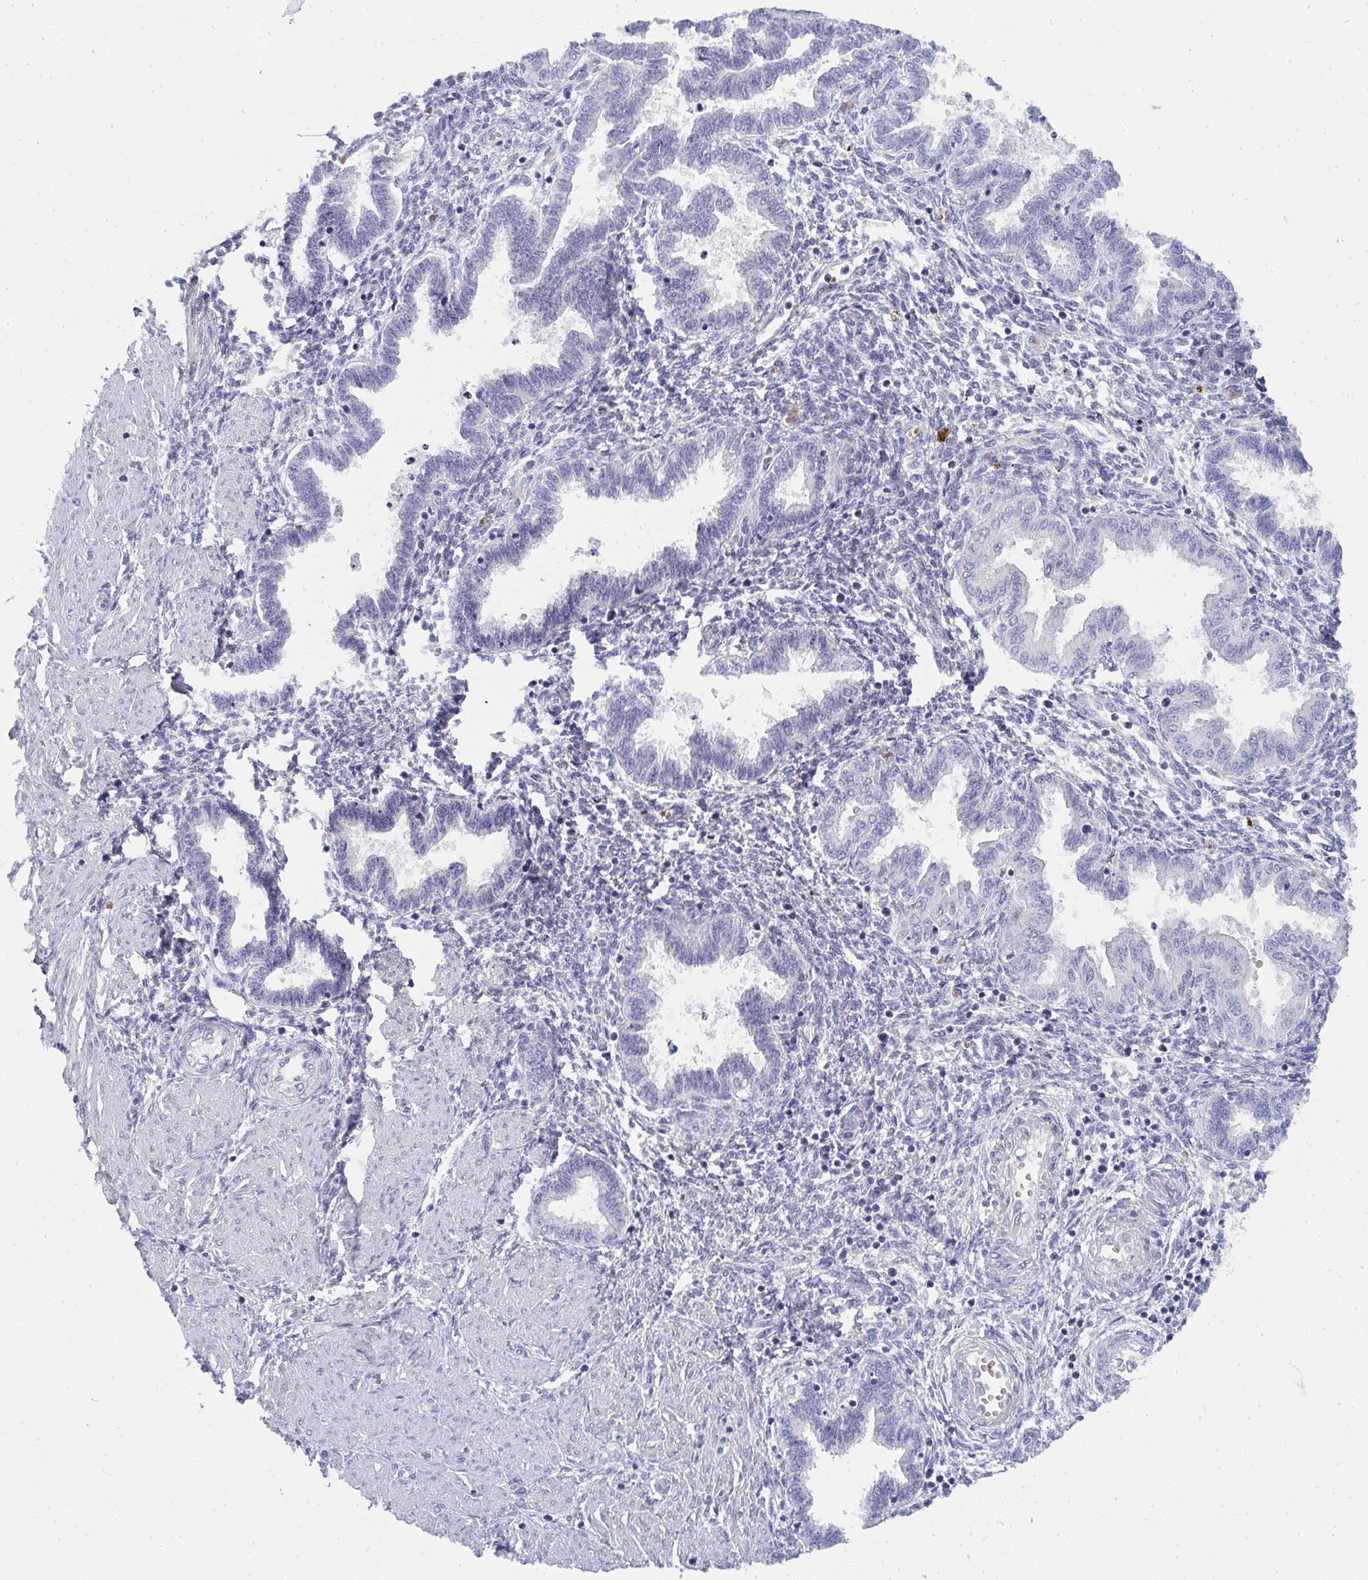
{"staining": {"intensity": "negative", "quantity": "none", "location": "none"}, "tissue": "endometrium", "cell_type": "Cells in endometrial stroma", "image_type": "normal", "snomed": [{"axis": "morphology", "description": "Normal tissue, NOS"}, {"axis": "topography", "description": "Endometrium"}], "caption": "Immunohistochemical staining of unremarkable endometrium exhibits no significant positivity in cells in endometrial stroma. (Stains: DAB (3,3'-diaminobenzidine) IHC with hematoxylin counter stain, Microscopy: brightfield microscopy at high magnification).", "gene": "SHB", "patient": {"sex": "female", "age": 33}}